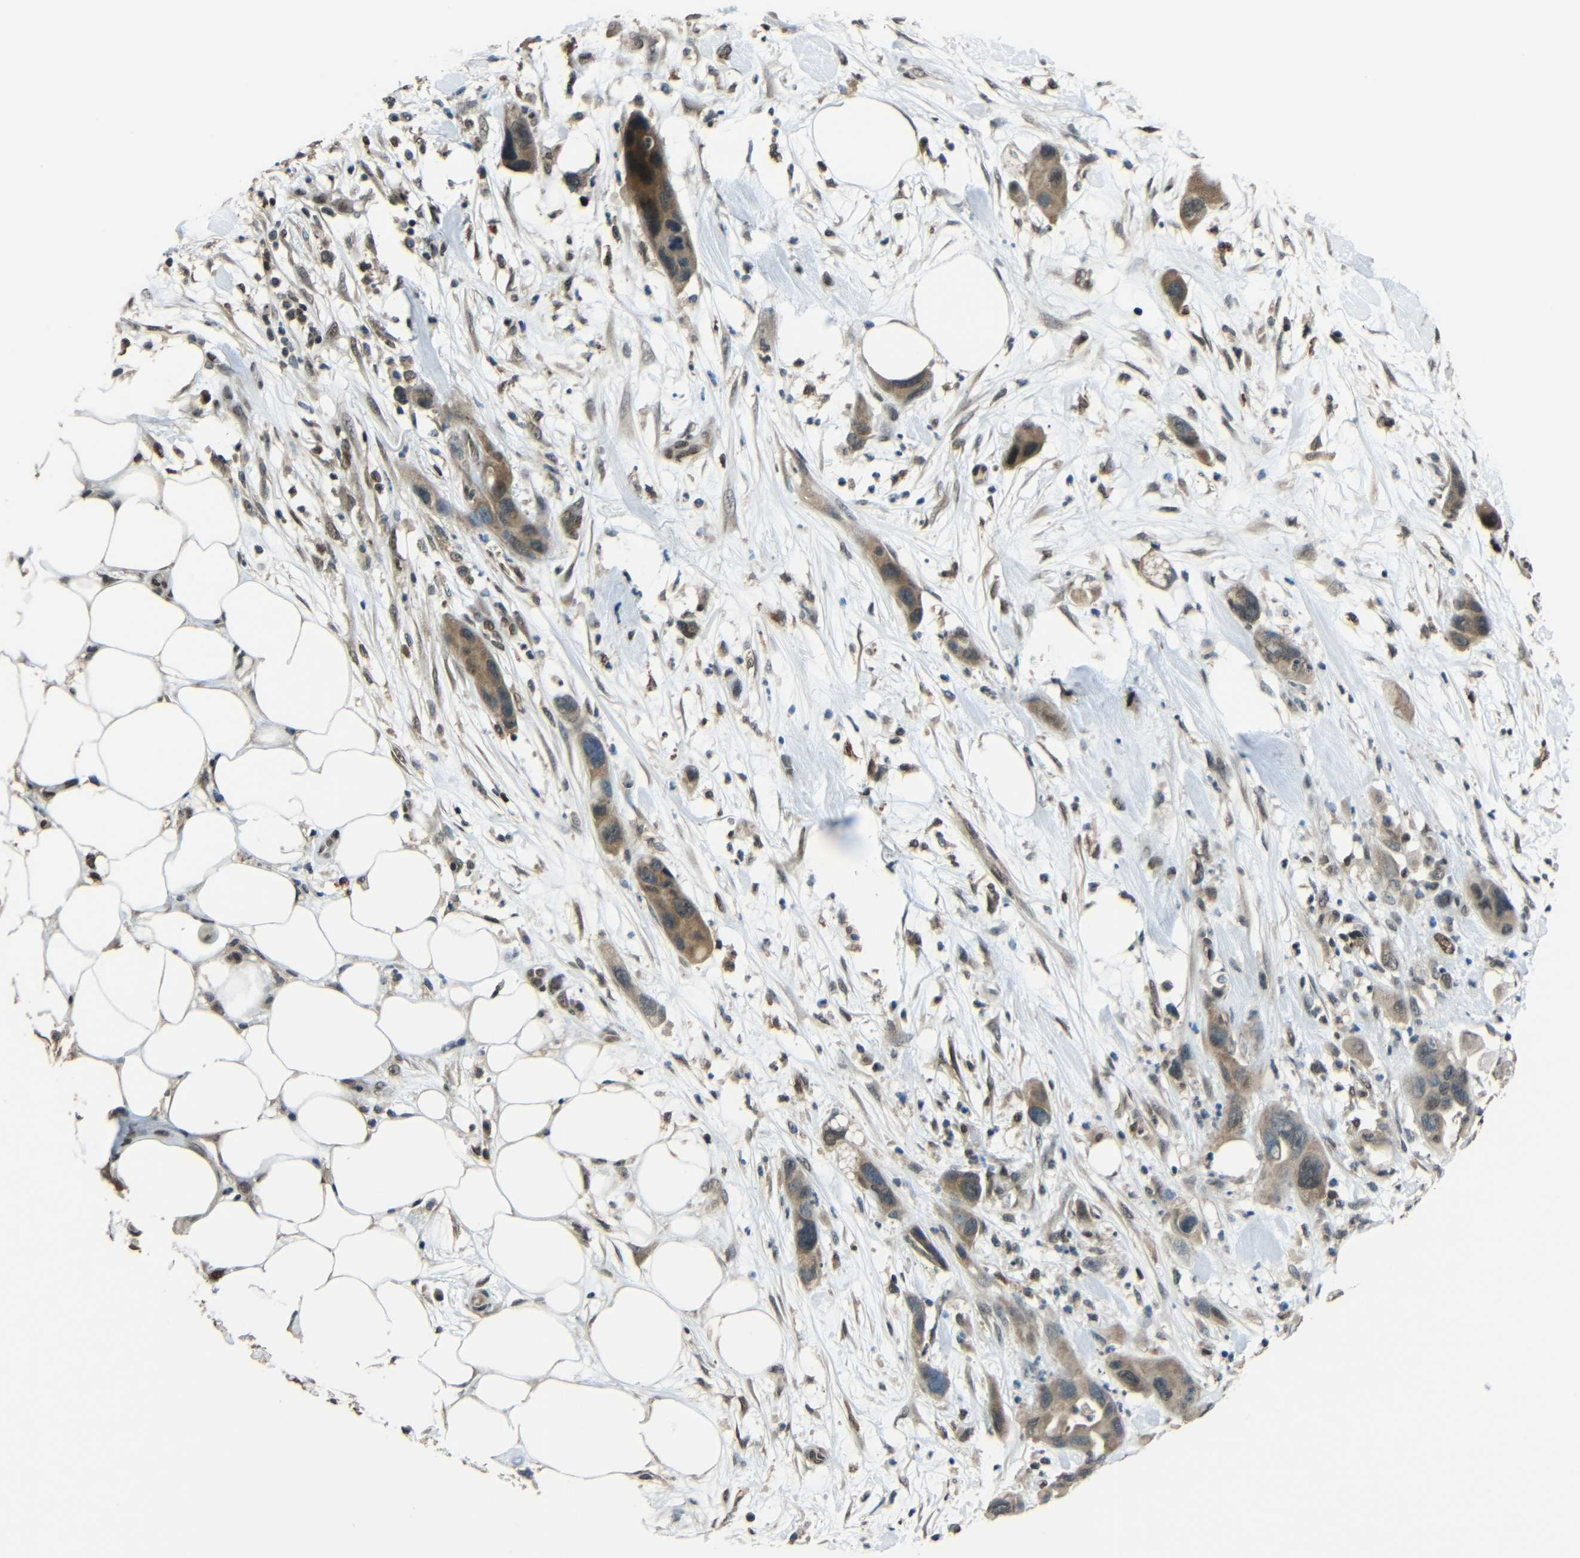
{"staining": {"intensity": "moderate", "quantity": ">75%", "location": "cytoplasmic/membranous,nuclear"}, "tissue": "pancreatic cancer", "cell_type": "Tumor cells", "image_type": "cancer", "snomed": [{"axis": "morphology", "description": "Adenocarcinoma, NOS"}, {"axis": "topography", "description": "Pancreas"}], "caption": "Immunohistochemistry micrograph of human pancreatic cancer (adenocarcinoma) stained for a protein (brown), which demonstrates medium levels of moderate cytoplasmic/membranous and nuclear positivity in approximately >75% of tumor cells.", "gene": "PSIP1", "patient": {"sex": "female", "age": 71}}